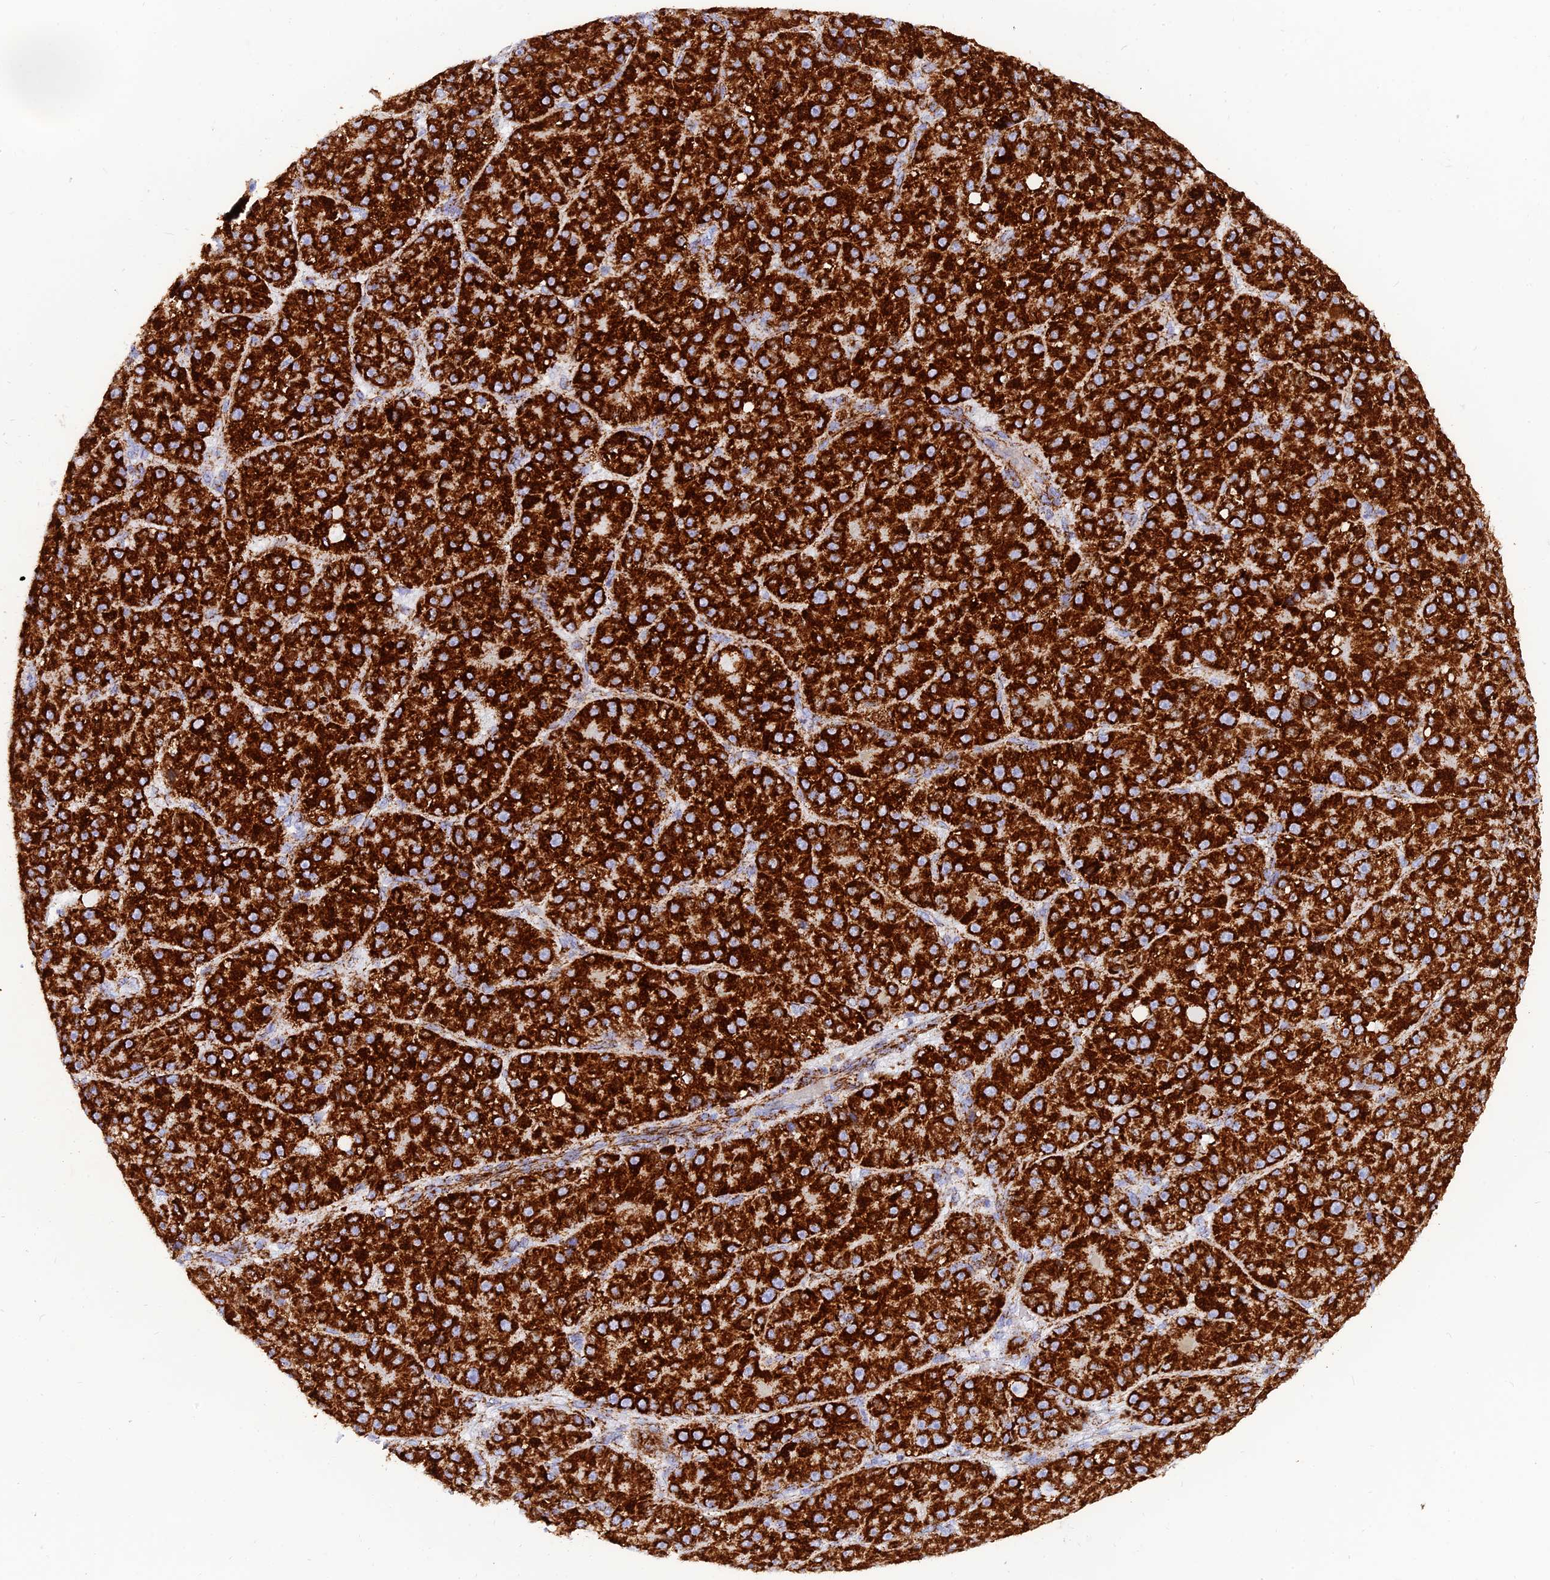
{"staining": {"intensity": "strong", "quantity": ">75%", "location": "cytoplasmic/membranous"}, "tissue": "liver cancer", "cell_type": "Tumor cells", "image_type": "cancer", "snomed": [{"axis": "morphology", "description": "Carcinoma, Hepatocellular, NOS"}, {"axis": "topography", "description": "Liver"}], "caption": "Immunohistochemistry (IHC) photomicrograph of neoplastic tissue: liver hepatocellular carcinoma stained using immunohistochemistry (IHC) exhibits high levels of strong protein expression localized specifically in the cytoplasmic/membranous of tumor cells, appearing as a cytoplasmic/membranous brown color.", "gene": "NDUFB6", "patient": {"sex": "male", "age": 67}}